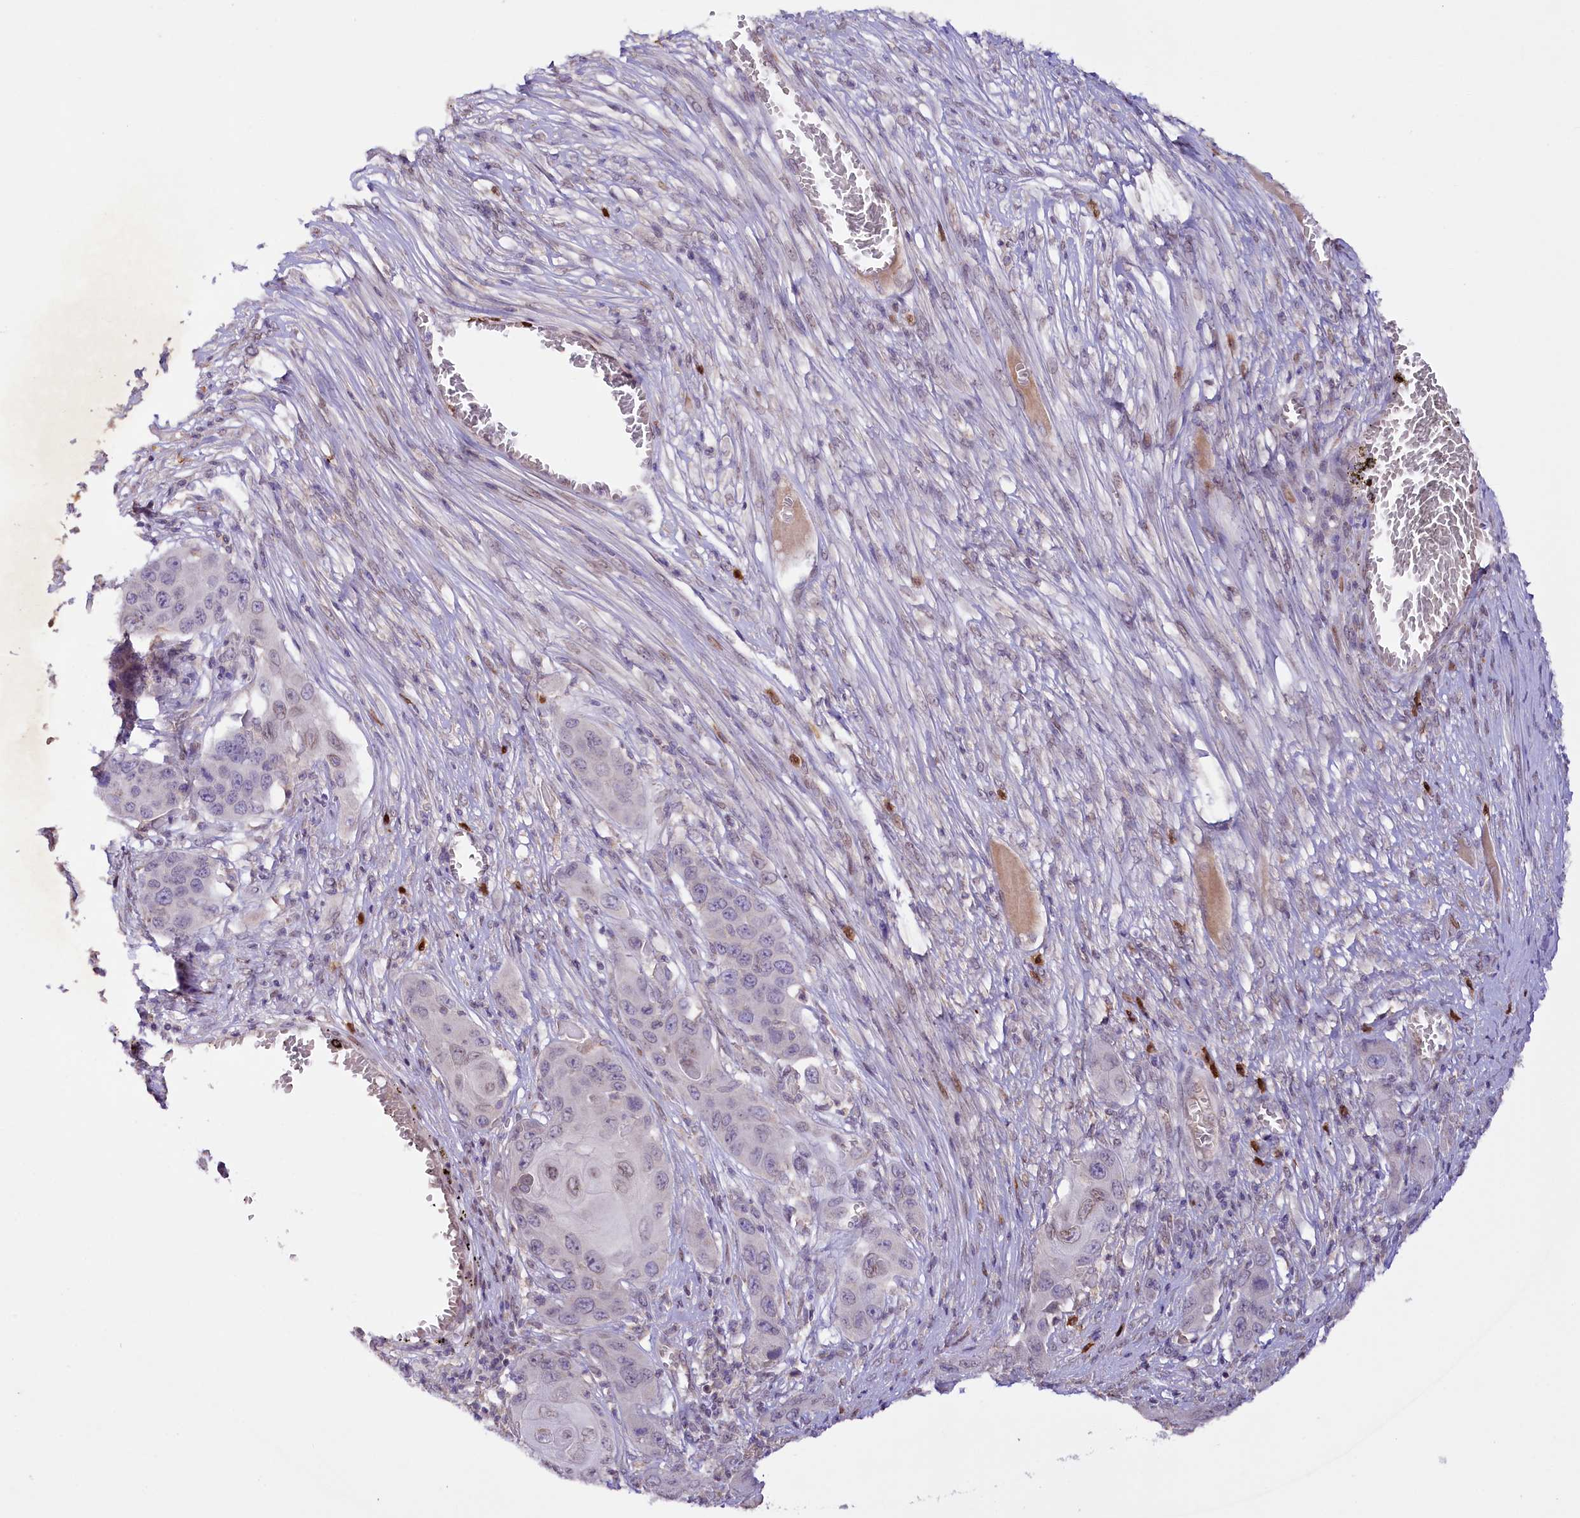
{"staining": {"intensity": "negative", "quantity": "none", "location": "none"}, "tissue": "skin cancer", "cell_type": "Tumor cells", "image_type": "cancer", "snomed": [{"axis": "morphology", "description": "Squamous cell carcinoma, NOS"}, {"axis": "topography", "description": "Skin"}], "caption": "Photomicrograph shows no significant protein expression in tumor cells of squamous cell carcinoma (skin).", "gene": "ZNF226", "patient": {"sex": "male", "age": 55}}